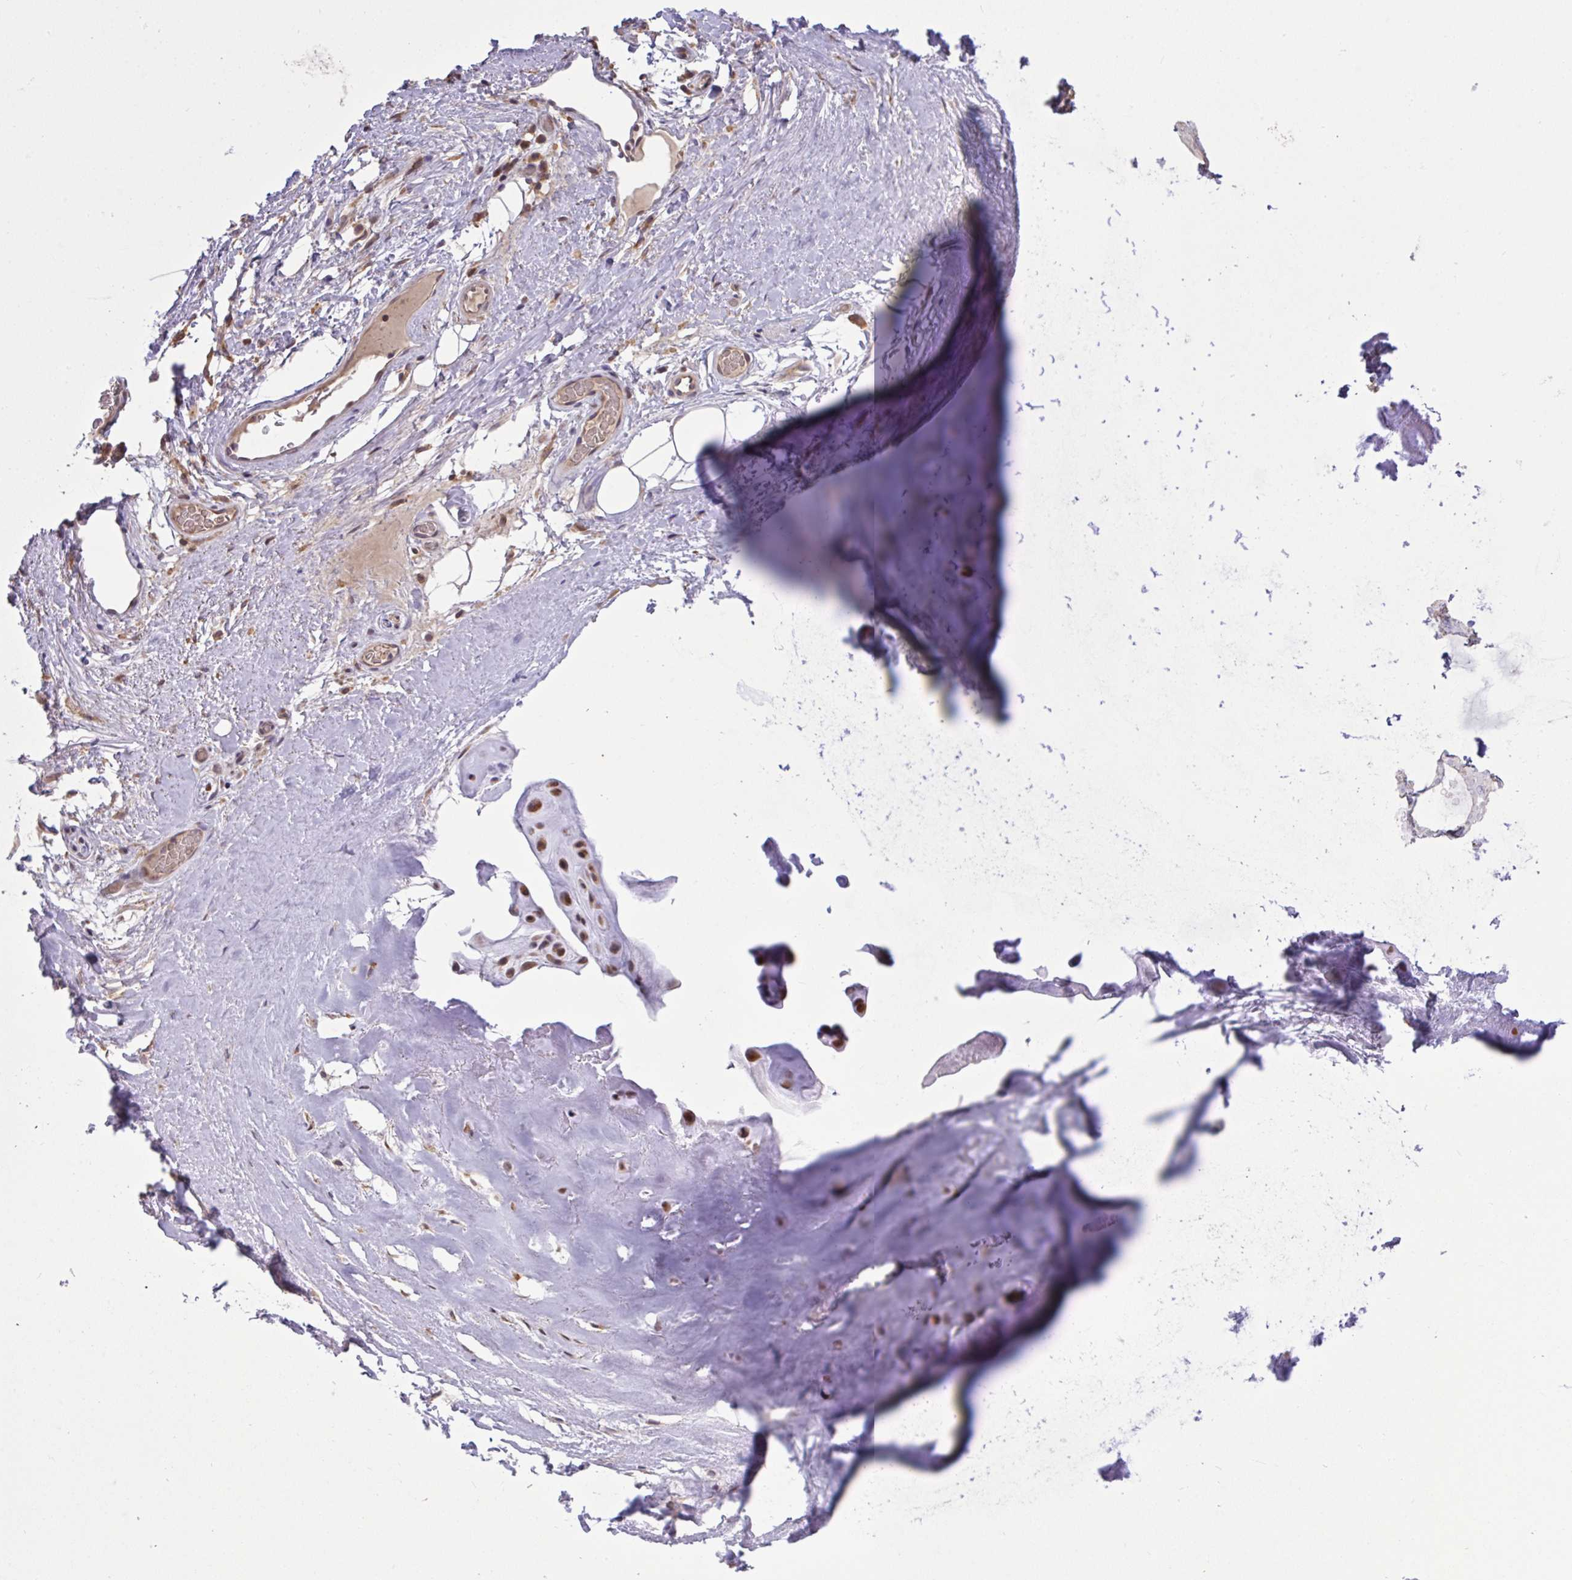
{"staining": {"intensity": "negative", "quantity": "none", "location": "none"}, "tissue": "adipose tissue", "cell_type": "Adipocytes", "image_type": "normal", "snomed": [{"axis": "morphology", "description": "Normal tissue, NOS"}, {"axis": "topography", "description": "Lymph node"}, {"axis": "topography", "description": "Cartilage tissue"}, {"axis": "topography", "description": "Nasopharynx"}], "caption": "There is no significant positivity in adipocytes of adipose tissue. (DAB (3,3'-diaminobenzidine) immunohistochemistry with hematoxylin counter stain).", "gene": "SLC9A6", "patient": {"sex": "male", "age": 63}}